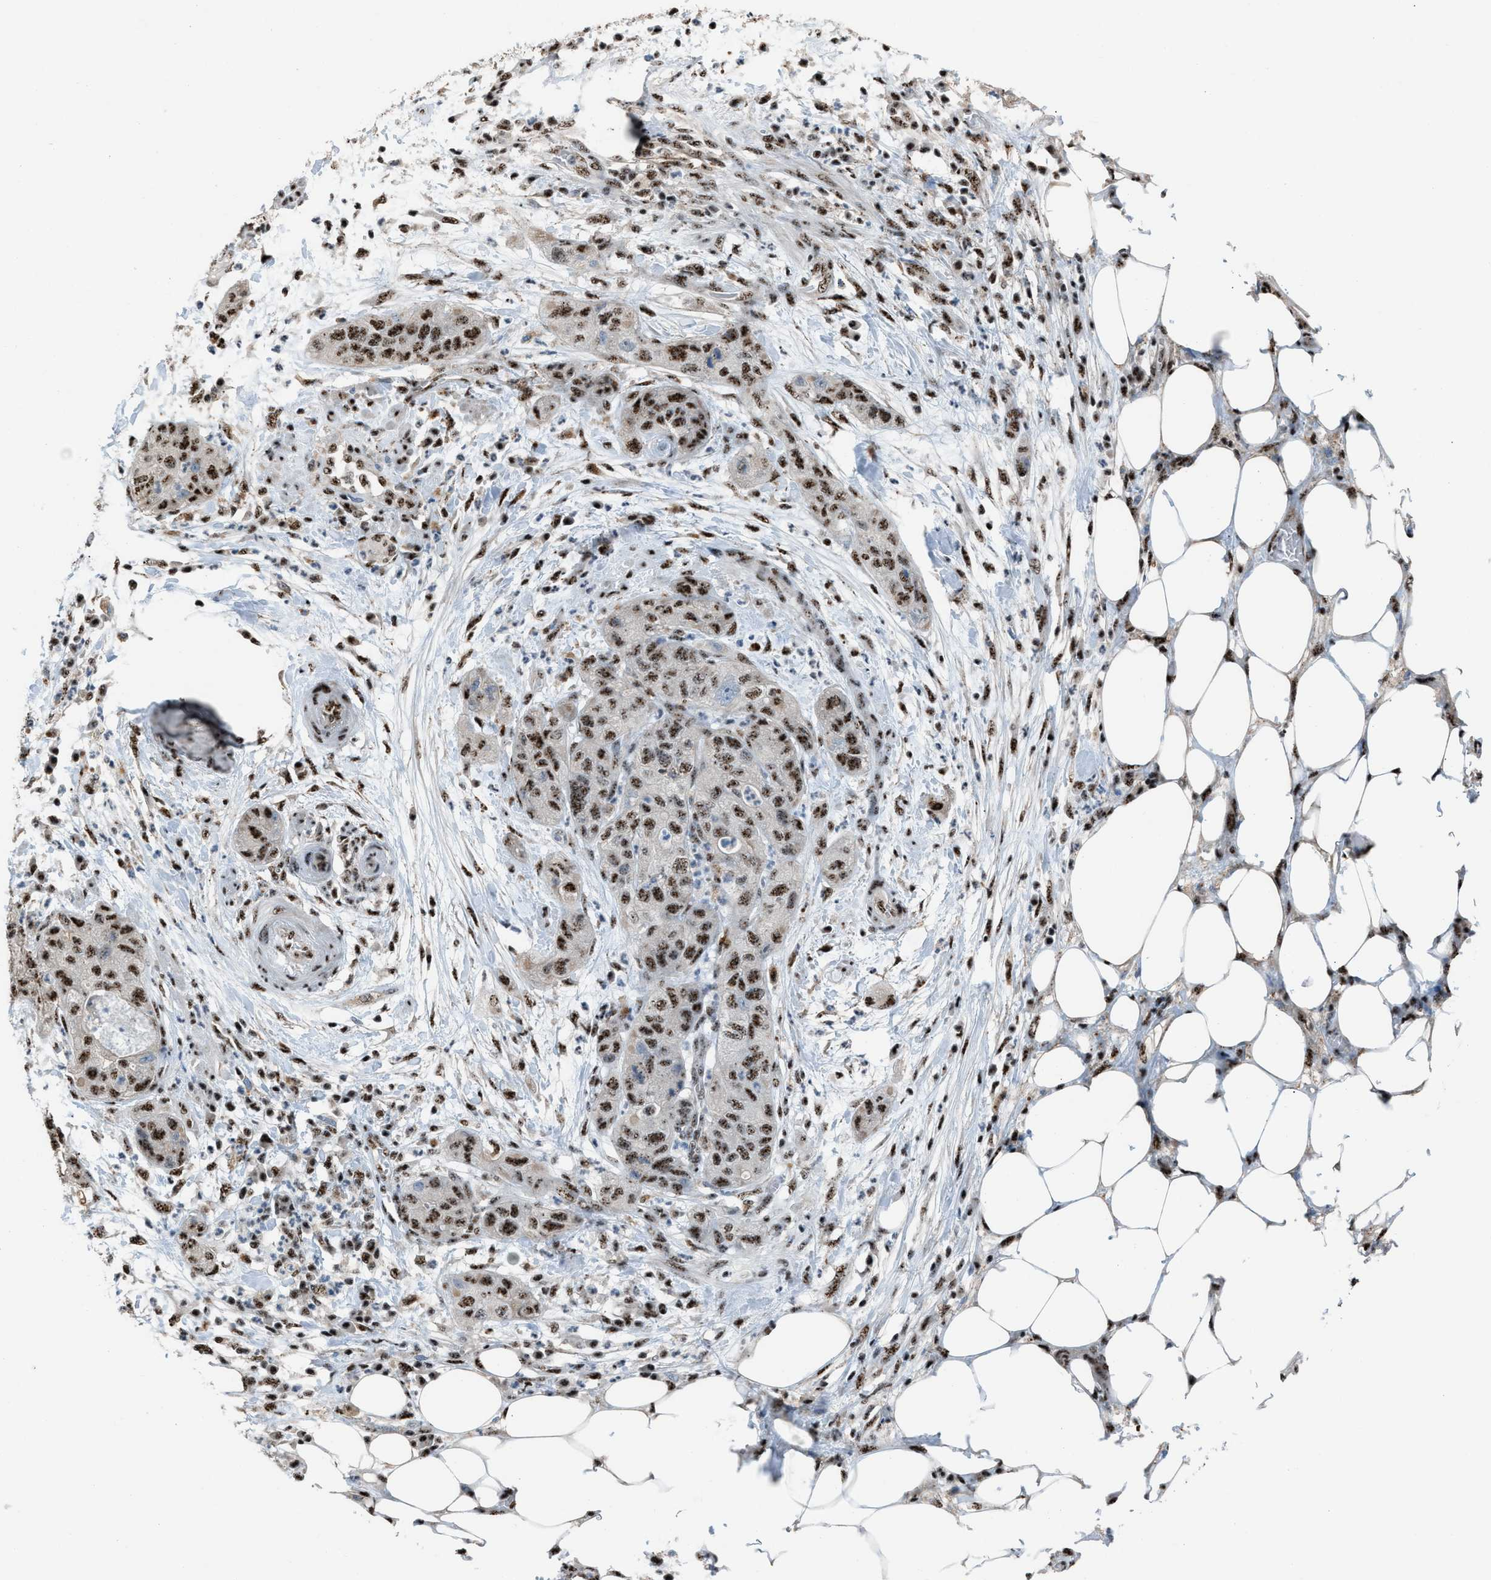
{"staining": {"intensity": "moderate", "quantity": ">75%", "location": "nuclear"}, "tissue": "pancreatic cancer", "cell_type": "Tumor cells", "image_type": "cancer", "snomed": [{"axis": "morphology", "description": "Adenocarcinoma, NOS"}, {"axis": "topography", "description": "Pancreas"}], "caption": "Pancreatic adenocarcinoma stained with DAB (3,3'-diaminobenzidine) immunohistochemistry demonstrates medium levels of moderate nuclear expression in approximately >75% of tumor cells. (DAB IHC, brown staining for protein, blue staining for nuclei).", "gene": "CENPP", "patient": {"sex": "female", "age": 78}}